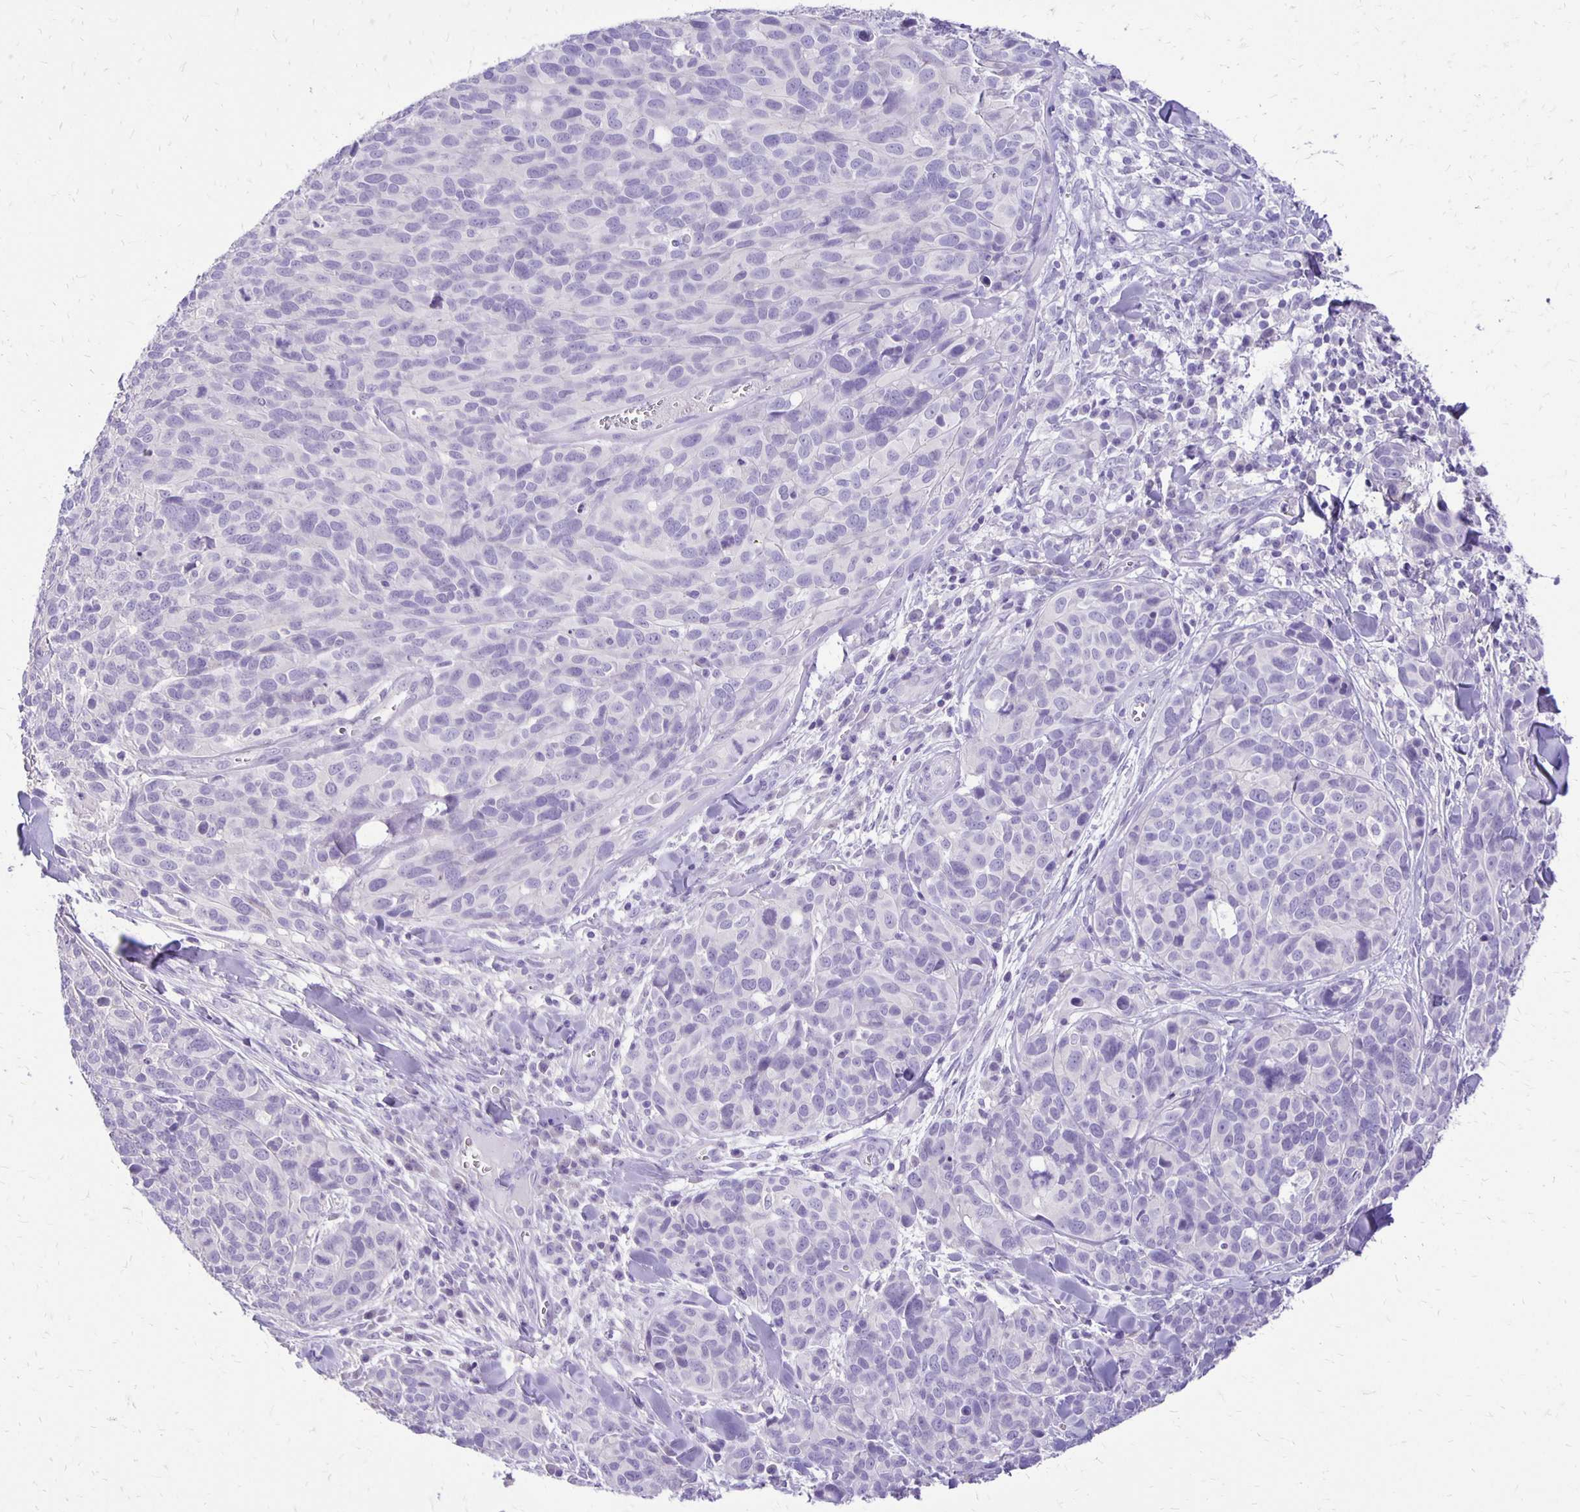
{"staining": {"intensity": "negative", "quantity": "none", "location": "none"}, "tissue": "melanoma", "cell_type": "Tumor cells", "image_type": "cancer", "snomed": [{"axis": "morphology", "description": "Malignant melanoma, NOS"}, {"axis": "topography", "description": "Skin"}], "caption": "IHC histopathology image of neoplastic tissue: malignant melanoma stained with DAB (3,3'-diaminobenzidine) demonstrates no significant protein expression in tumor cells. (Stains: DAB immunohistochemistry with hematoxylin counter stain, Microscopy: brightfield microscopy at high magnification).", "gene": "ANKRD45", "patient": {"sex": "male", "age": 51}}